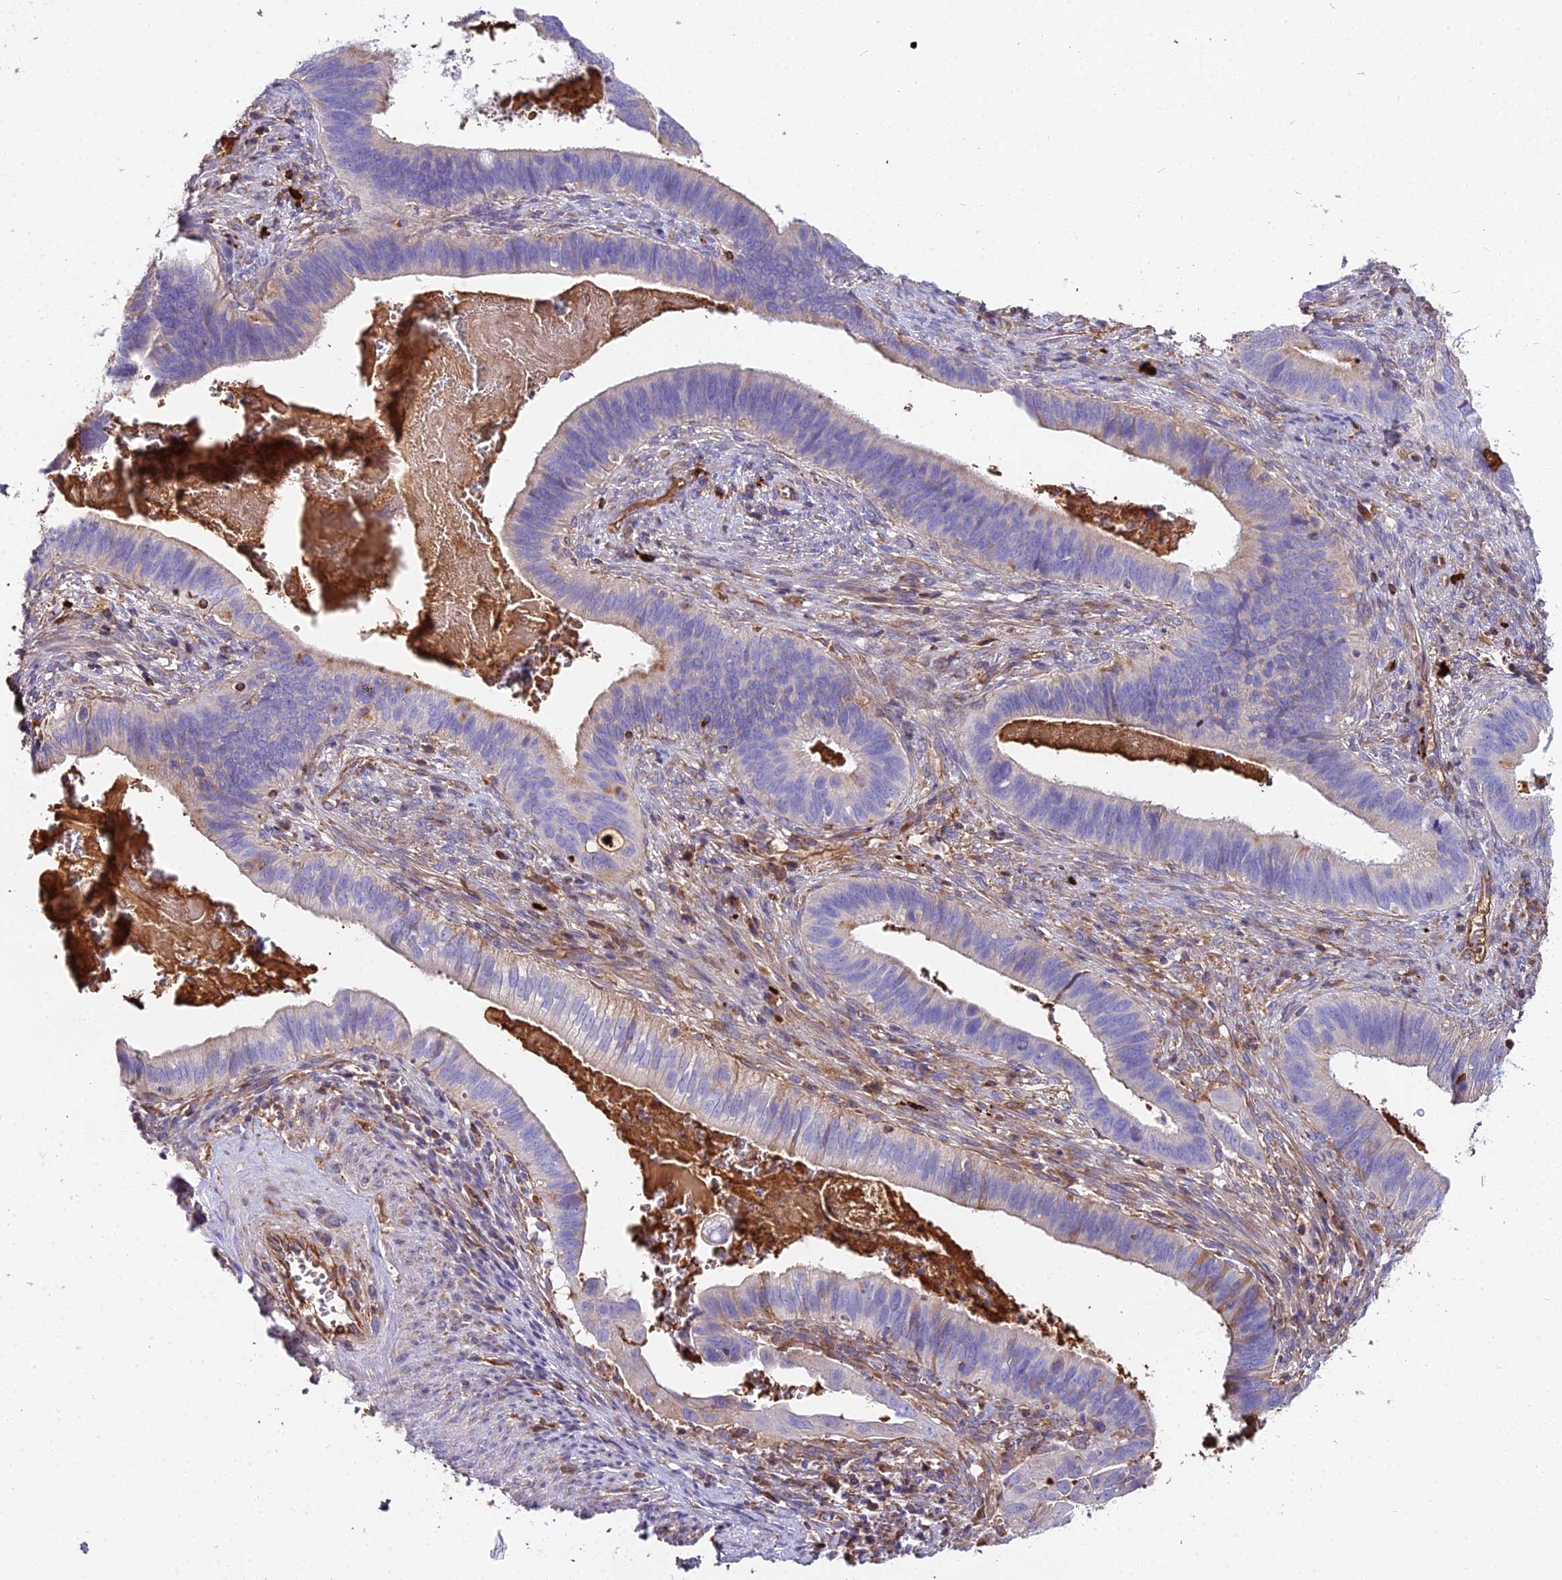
{"staining": {"intensity": "weak", "quantity": "<25%", "location": "cytoplasmic/membranous"}, "tissue": "cervical cancer", "cell_type": "Tumor cells", "image_type": "cancer", "snomed": [{"axis": "morphology", "description": "Adenocarcinoma, NOS"}, {"axis": "topography", "description": "Cervix"}], "caption": "IHC of cervical adenocarcinoma exhibits no staining in tumor cells. (DAB (3,3'-diaminobenzidine) immunohistochemistry visualized using brightfield microscopy, high magnification).", "gene": "BEX4", "patient": {"sex": "female", "age": 42}}